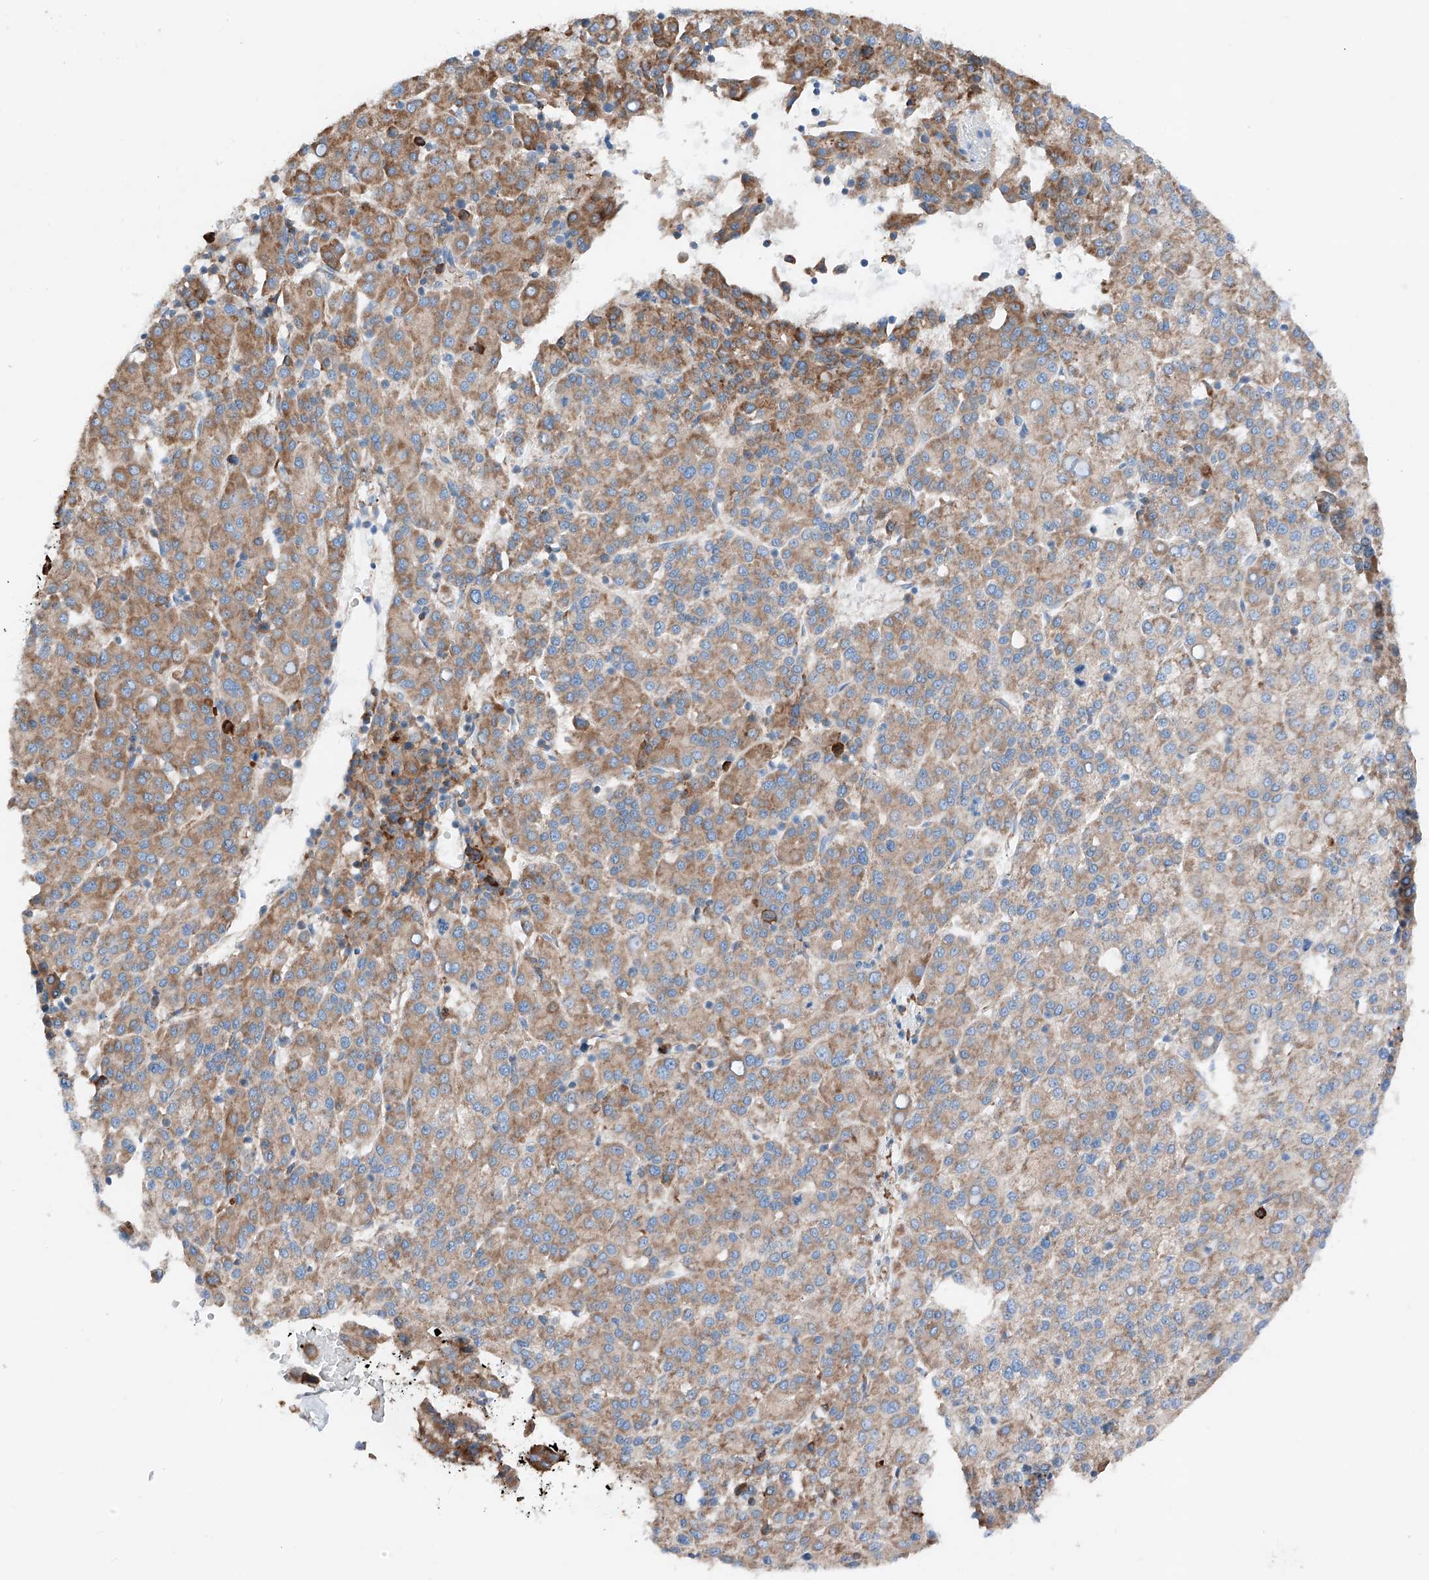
{"staining": {"intensity": "moderate", "quantity": ">75%", "location": "cytoplasmic/membranous"}, "tissue": "liver cancer", "cell_type": "Tumor cells", "image_type": "cancer", "snomed": [{"axis": "morphology", "description": "Carcinoma, Hepatocellular, NOS"}, {"axis": "topography", "description": "Liver"}], "caption": "This is an image of immunohistochemistry (IHC) staining of liver cancer (hepatocellular carcinoma), which shows moderate positivity in the cytoplasmic/membranous of tumor cells.", "gene": "CRELD1", "patient": {"sex": "female", "age": 58}}